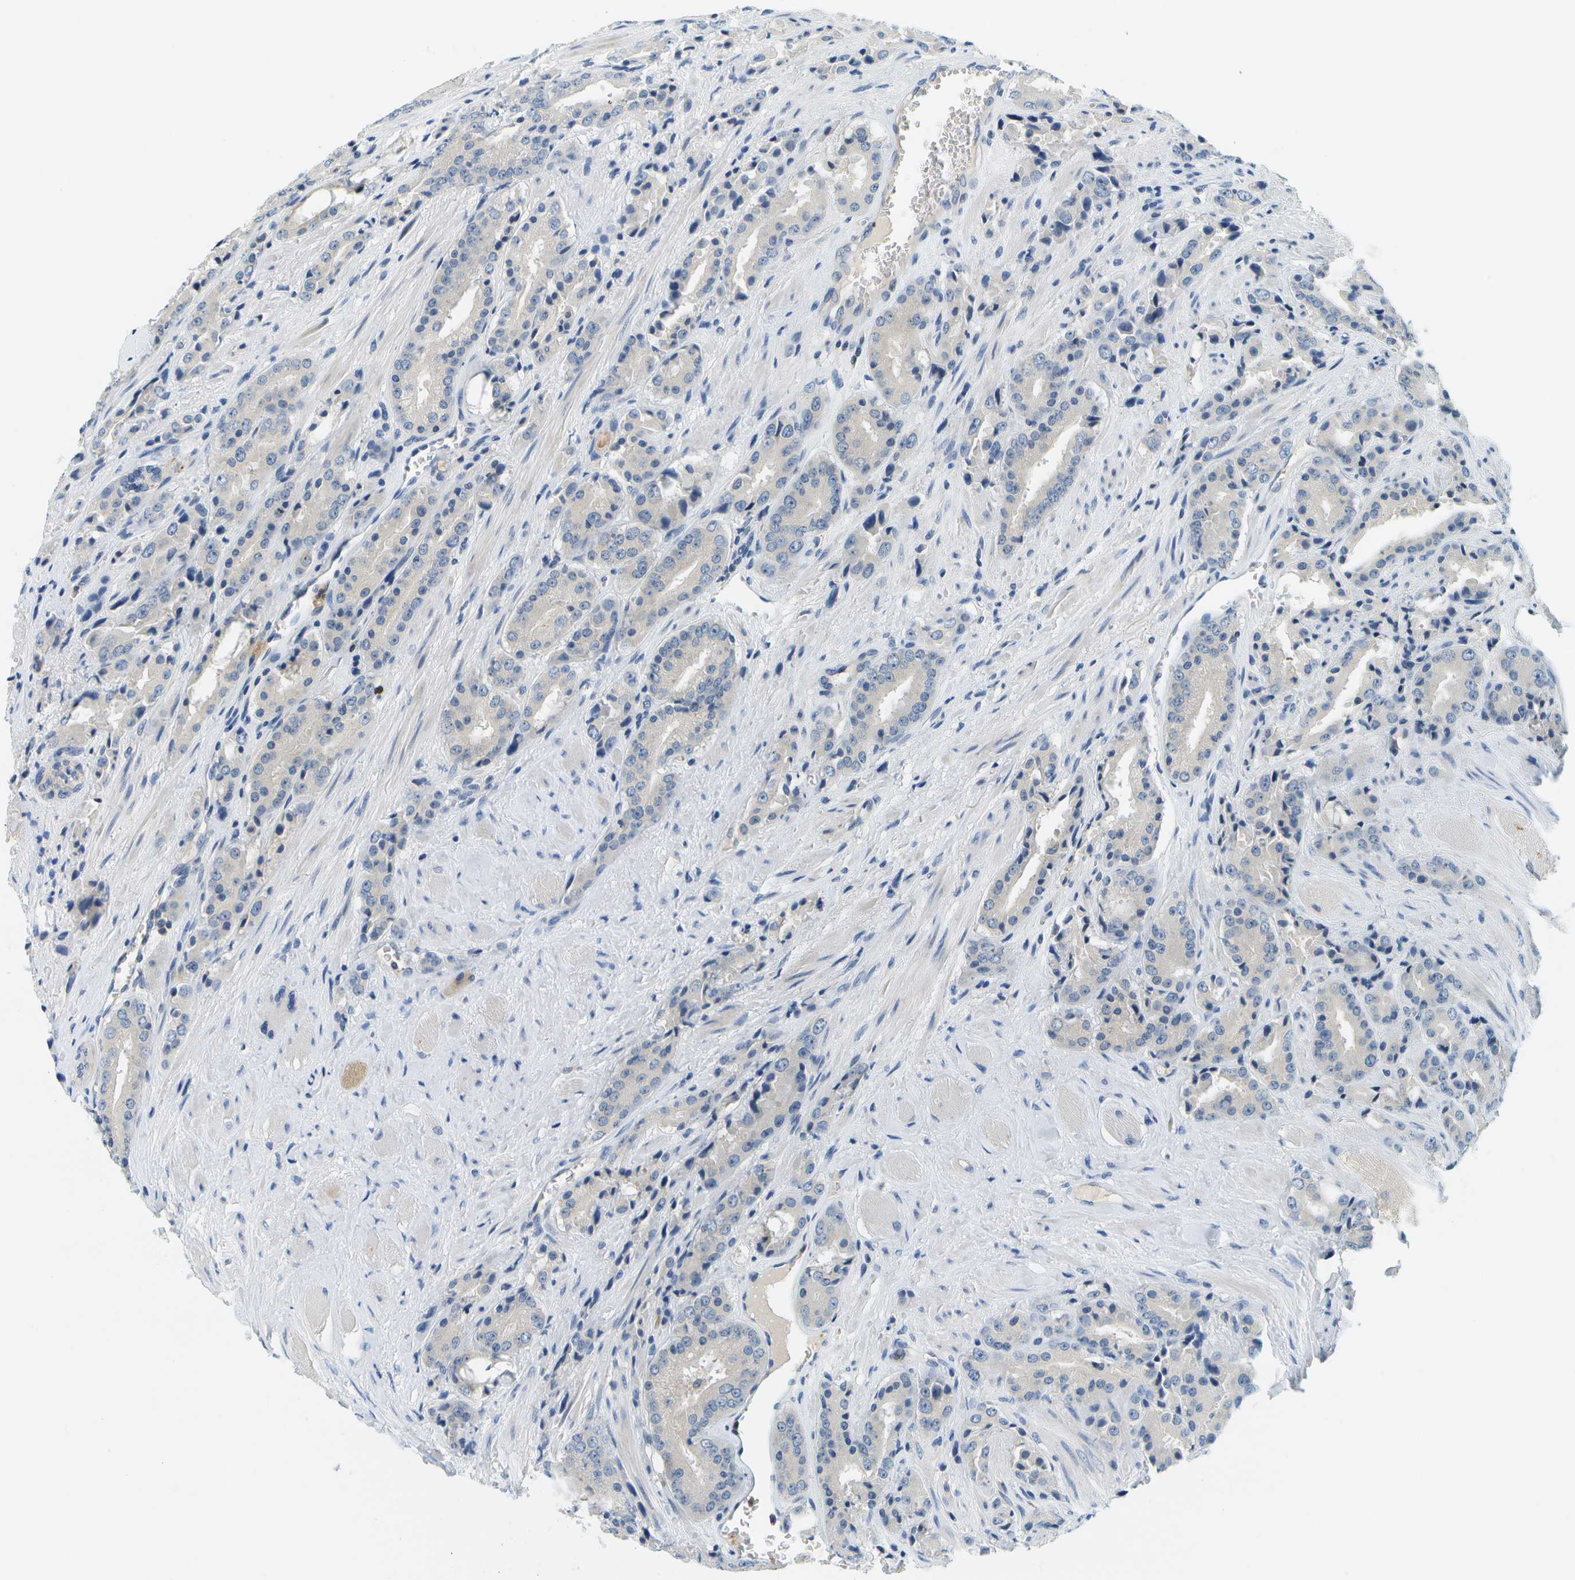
{"staining": {"intensity": "negative", "quantity": "none", "location": "none"}, "tissue": "prostate cancer", "cell_type": "Tumor cells", "image_type": "cancer", "snomed": [{"axis": "morphology", "description": "Adenocarcinoma, High grade"}, {"axis": "topography", "description": "Prostate"}], "caption": "The immunohistochemistry (IHC) image has no significant staining in tumor cells of prostate cancer tissue. (DAB (3,3'-diaminobenzidine) immunohistochemistry visualized using brightfield microscopy, high magnification).", "gene": "RASGRP2", "patient": {"sex": "male", "age": 71}}